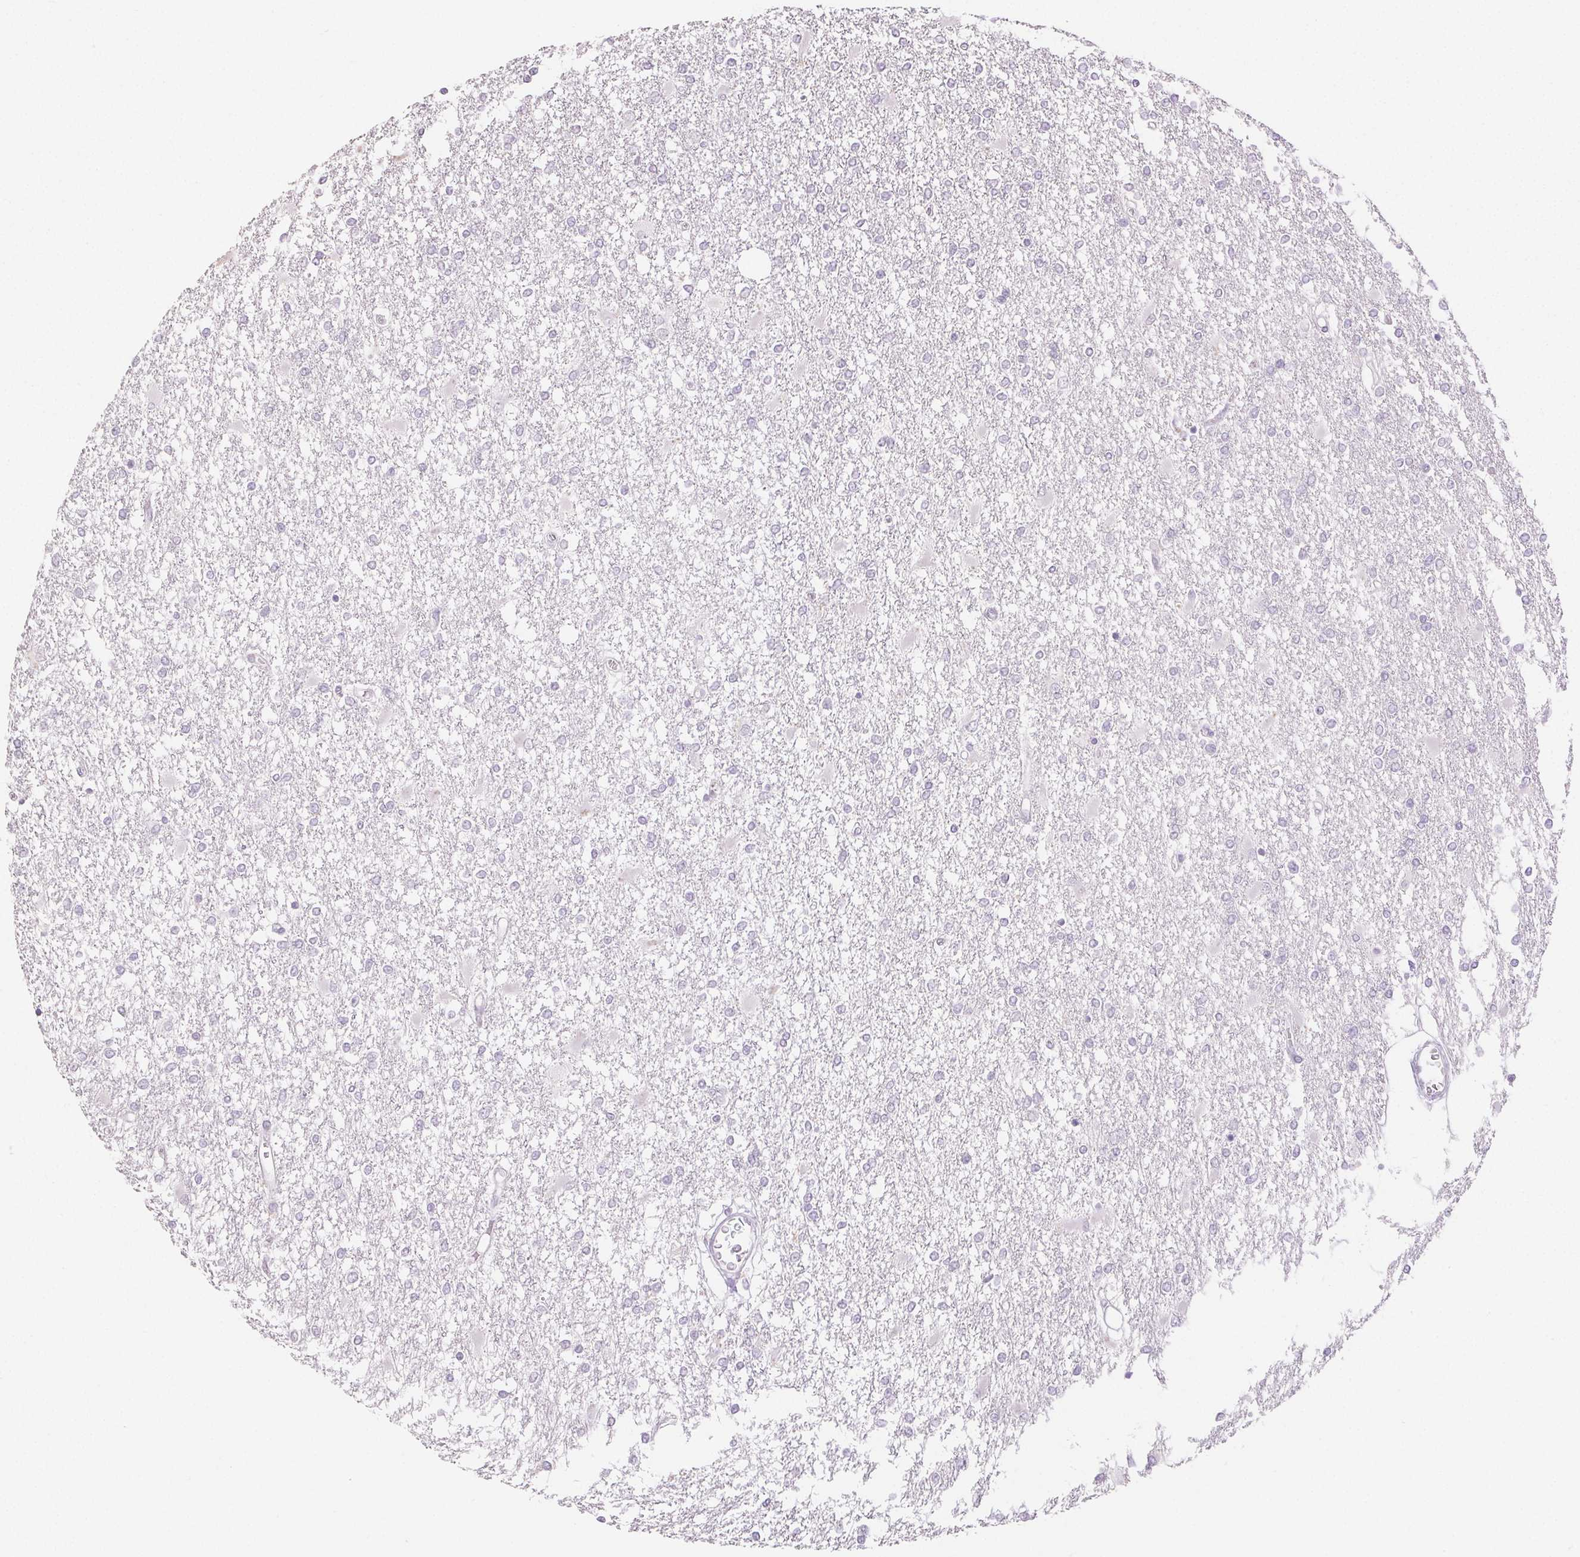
{"staining": {"intensity": "negative", "quantity": "none", "location": "none"}, "tissue": "glioma", "cell_type": "Tumor cells", "image_type": "cancer", "snomed": [{"axis": "morphology", "description": "Glioma, malignant, High grade"}, {"axis": "topography", "description": "Cerebral cortex"}], "caption": "Immunohistochemistry (IHC) image of neoplastic tissue: glioma stained with DAB exhibits no significant protein staining in tumor cells.", "gene": "PI3", "patient": {"sex": "male", "age": 79}}